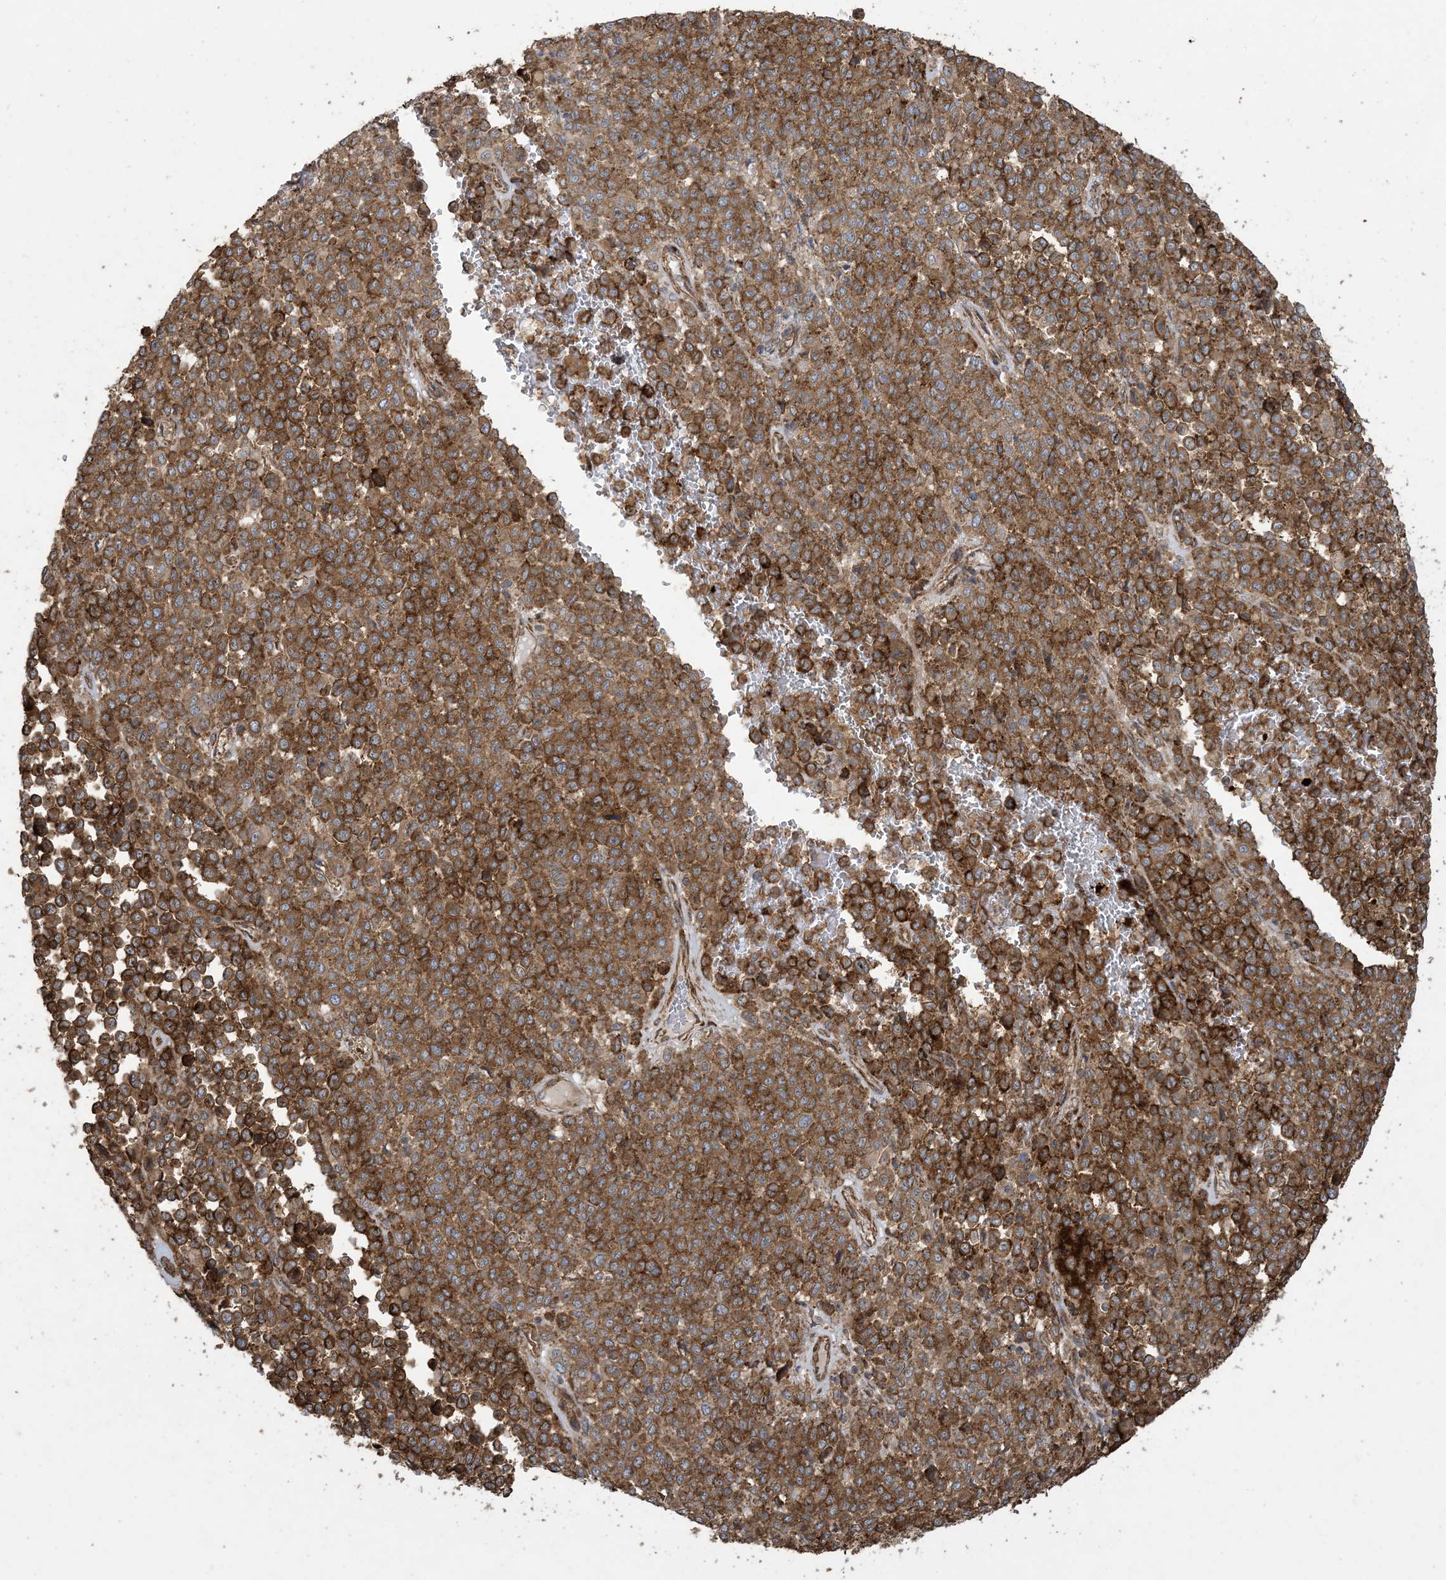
{"staining": {"intensity": "strong", "quantity": ">75%", "location": "cytoplasmic/membranous"}, "tissue": "melanoma", "cell_type": "Tumor cells", "image_type": "cancer", "snomed": [{"axis": "morphology", "description": "Malignant melanoma, Metastatic site"}, {"axis": "topography", "description": "Pancreas"}], "caption": "This micrograph exhibits melanoma stained with immunohistochemistry (IHC) to label a protein in brown. The cytoplasmic/membranous of tumor cells show strong positivity for the protein. Nuclei are counter-stained blue.", "gene": "KLHL18", "patient": {"sex": "female", "age": 30}}